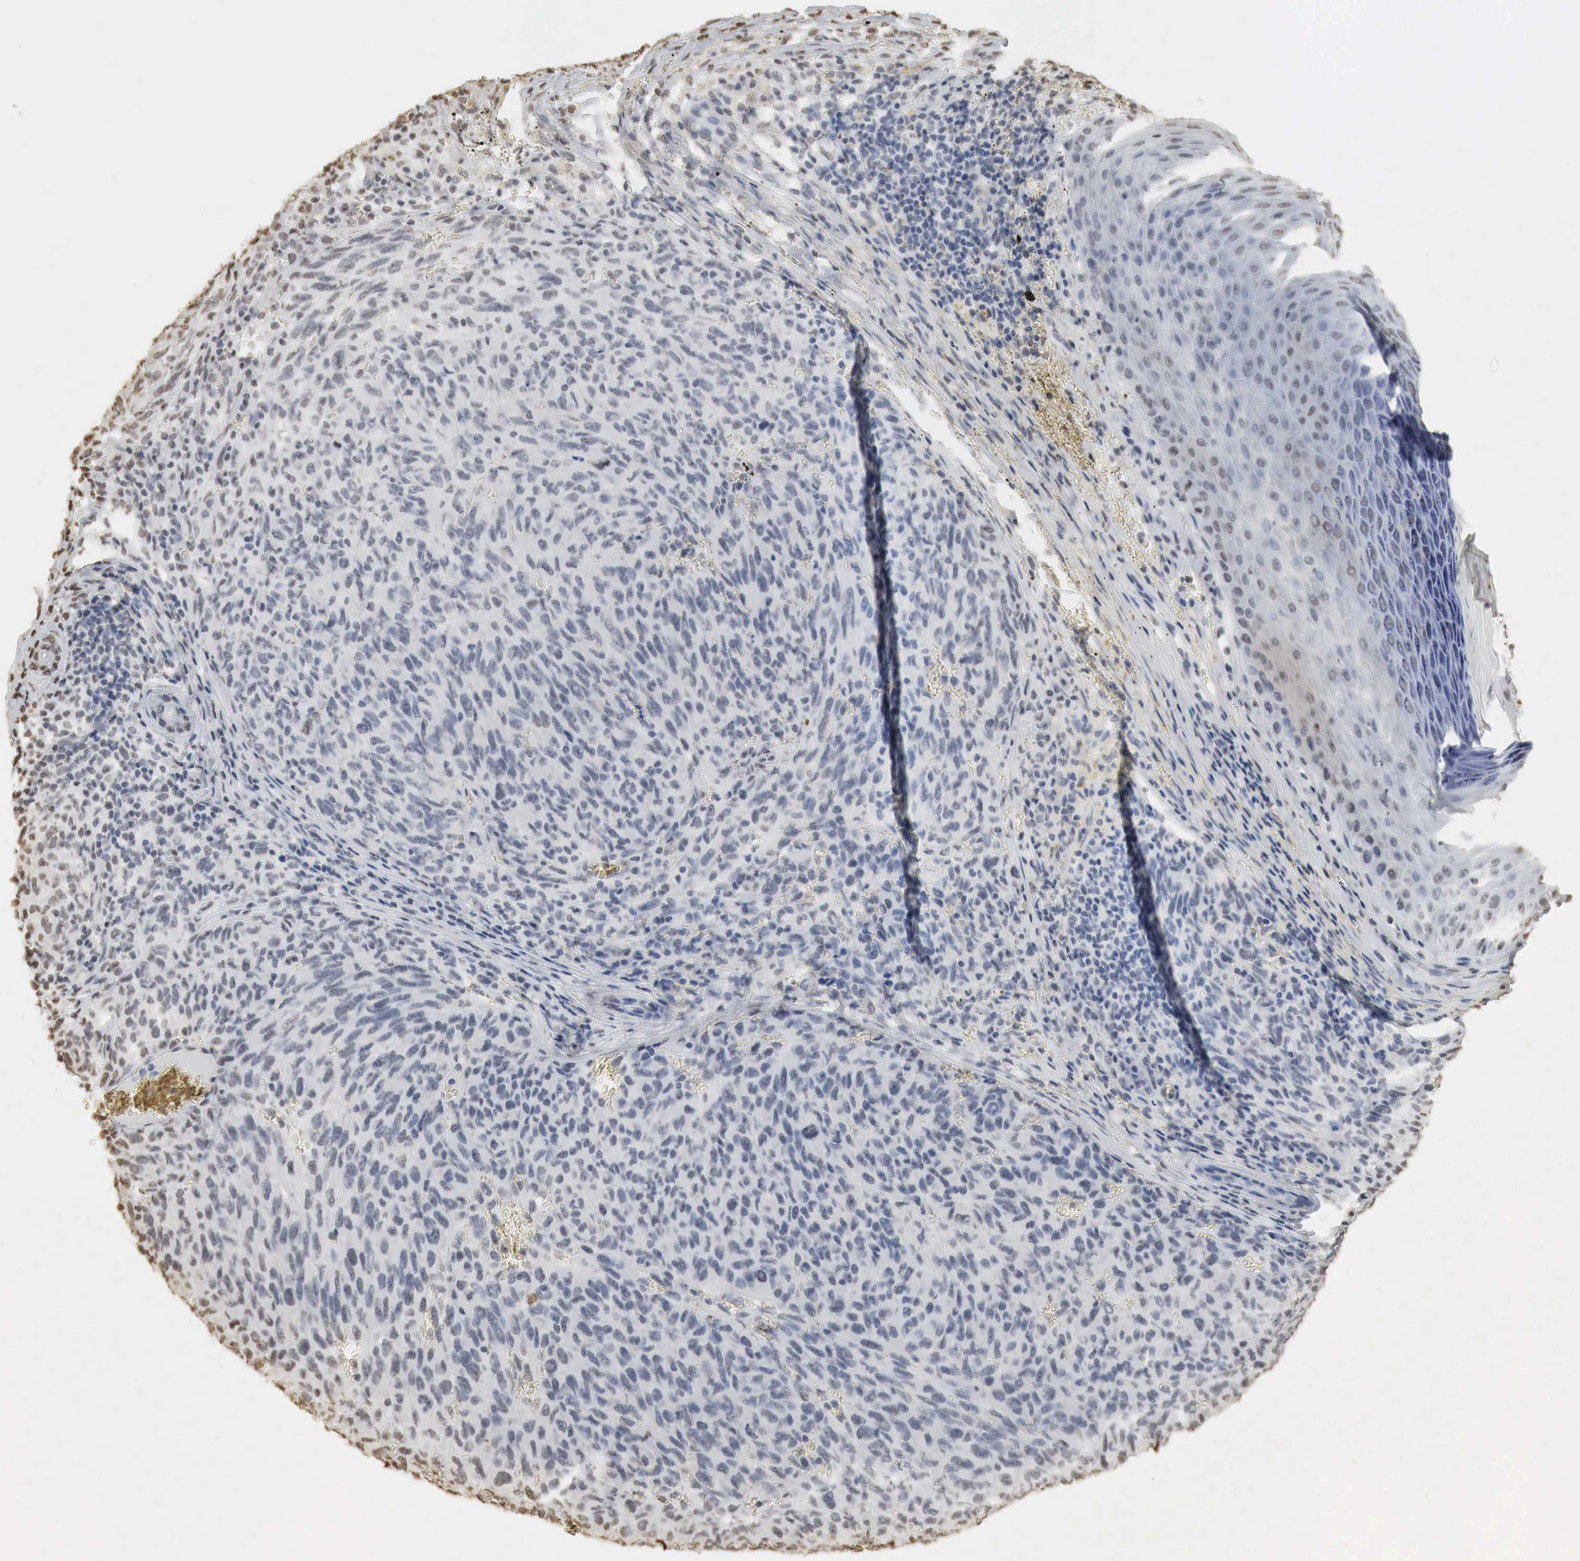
{"staining": {"intensity": "weak", "quantity": "<25%", "location": "cytoplasmic/membranous,nuclear"}, "tissue": "melanoma", "cell_type": "Tumor cells", "image_type": "cancer", "snomed": [{"axis": "morphology", "description": "Malignant melanoma, NOS"}, {"axis": "topography", "description": "Skin"}], "caption": "Immunohistochemistry (IHC) photomicrograph of melanoma stained for a protein (brown), which shows no expression in tumor cells.", "gene": "ERBB4", "patient": {"sex": "male", "age": 76}}